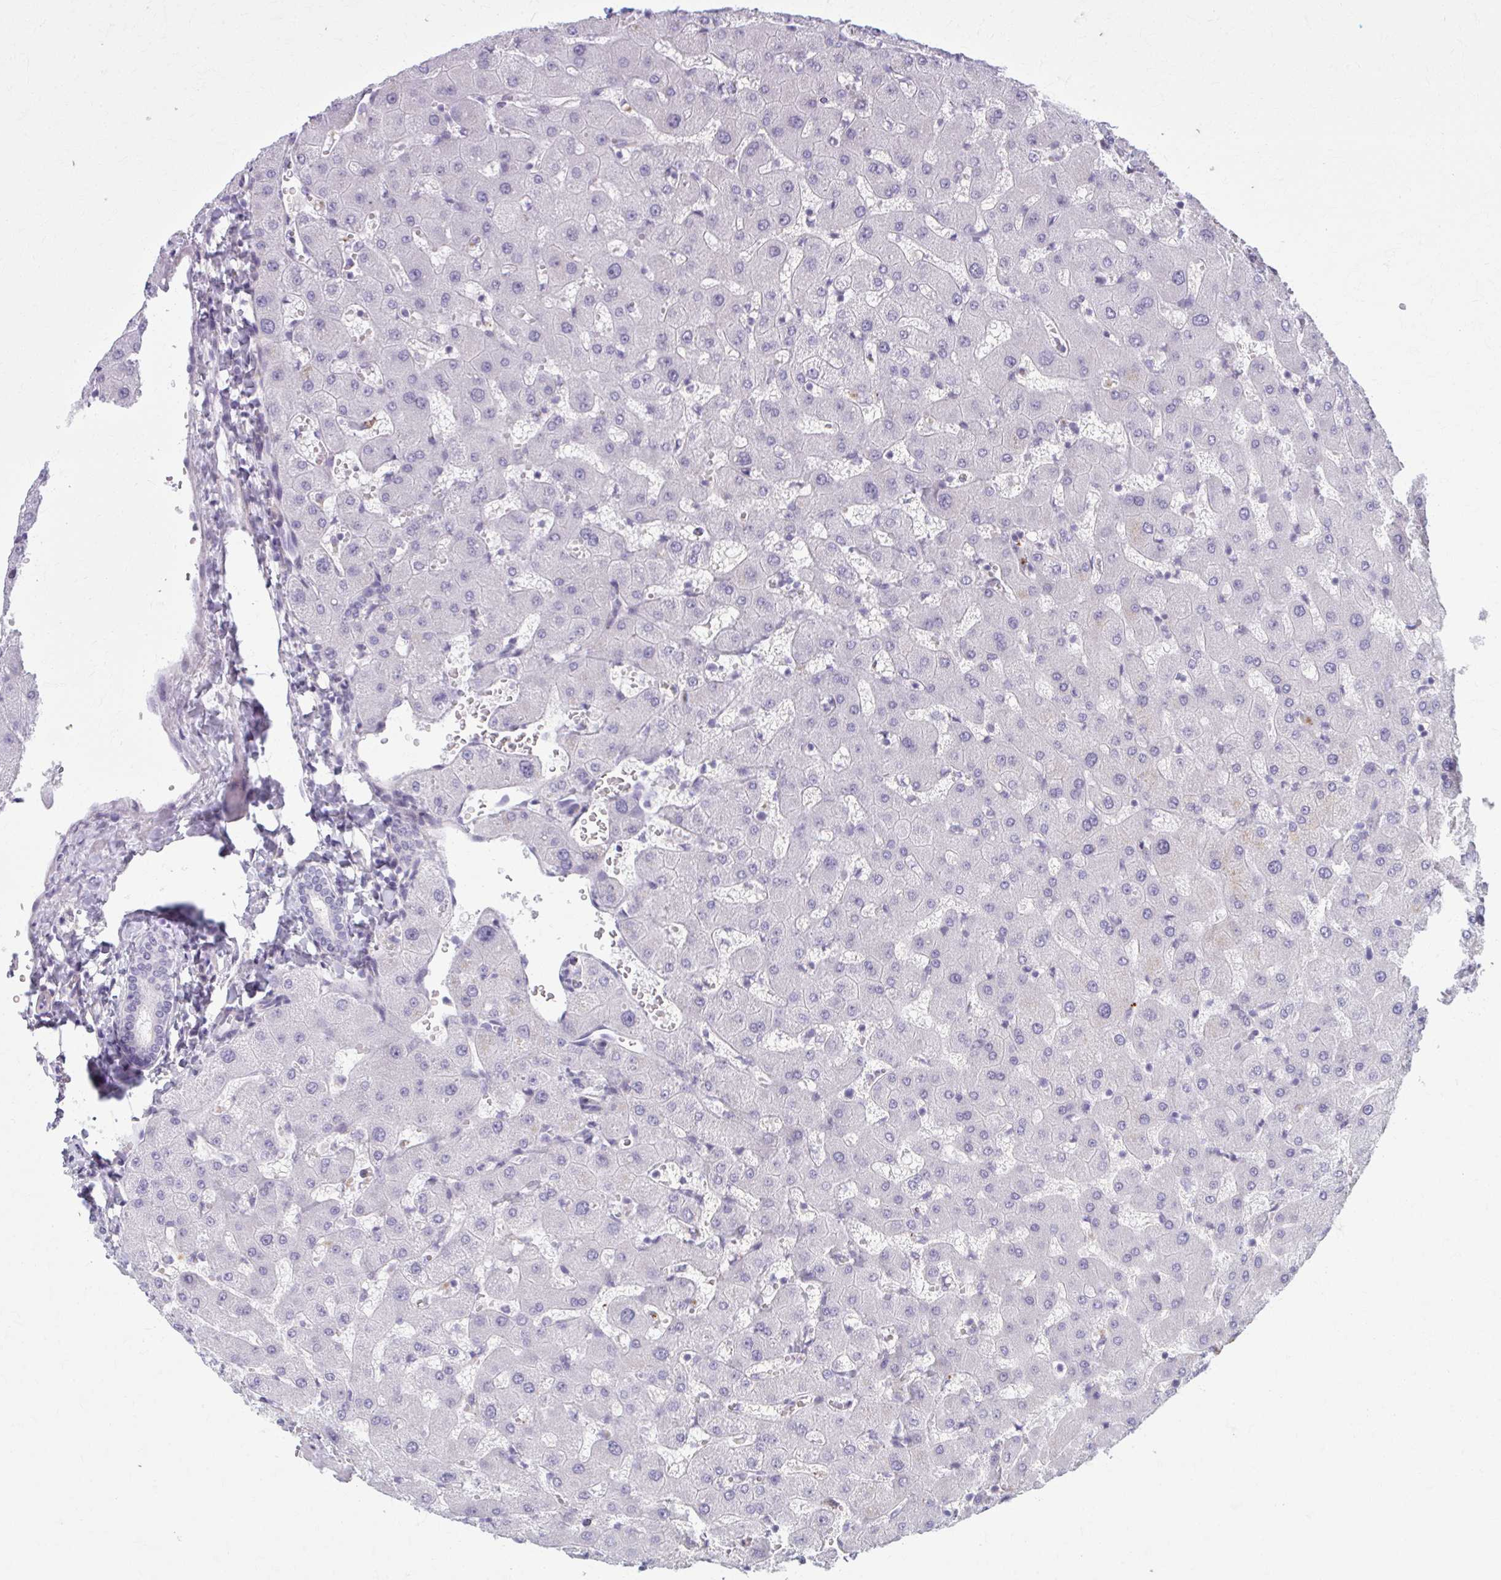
{"staining": {"intensity": "negative", "quantity": "none", "location": "none"}, "tissue": "liver", "cell_type": "Cholangiocytes", "image_type": "normal", "snomed": [{"axis": "morphology", "description": "Normal tissue, NOS"}, {"axis": "topography", "description": "Liver"}], "caption": "This is a histopathology image of IHC staining of benign liver, which shows no staining in cholangiocytes.", "gene": "NUMBL", "patient": {"sex": "female", "age": 63}}